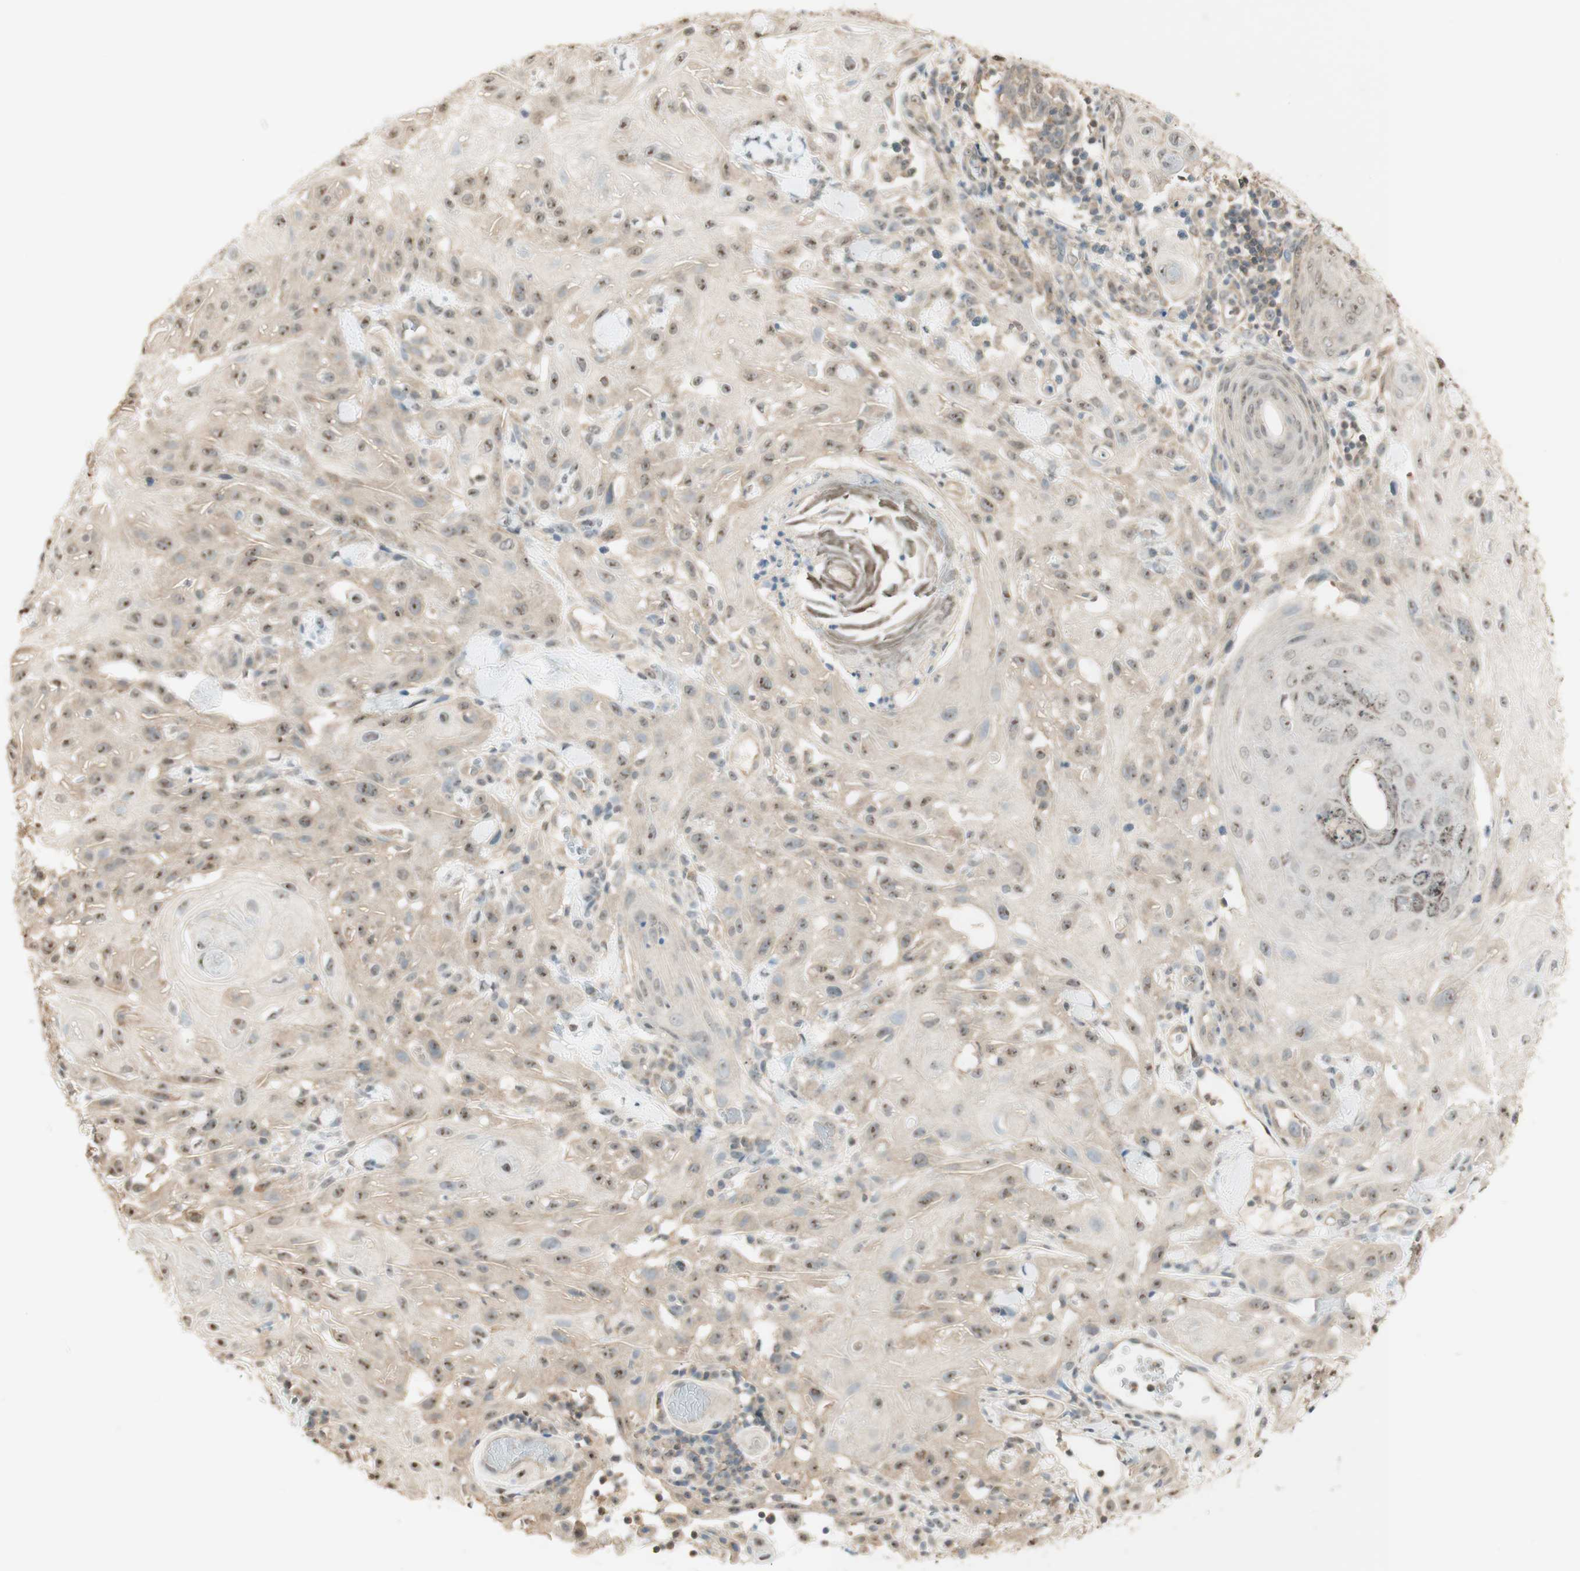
{"staining": {"intensity": "moderate", "quantity": "25%-75%", "location": "nuclear"}, "tissue": "skin cancer", "cell_type": "Tumor cells", "image_type": "cancer", "snomed": [{"axis": "morphology", "description": "Squamous cell carcinoma, NOS"}, {"axis": "topography", "description": "Skin"}], "caption": "Immunohistochemical staining of skin cancer displays medium levels of moderate nuclear protein staining in approximately 25%-75% of tumor cells.", "gene": "SPINT2", "patient": {"sex": "male", "age": 24}}